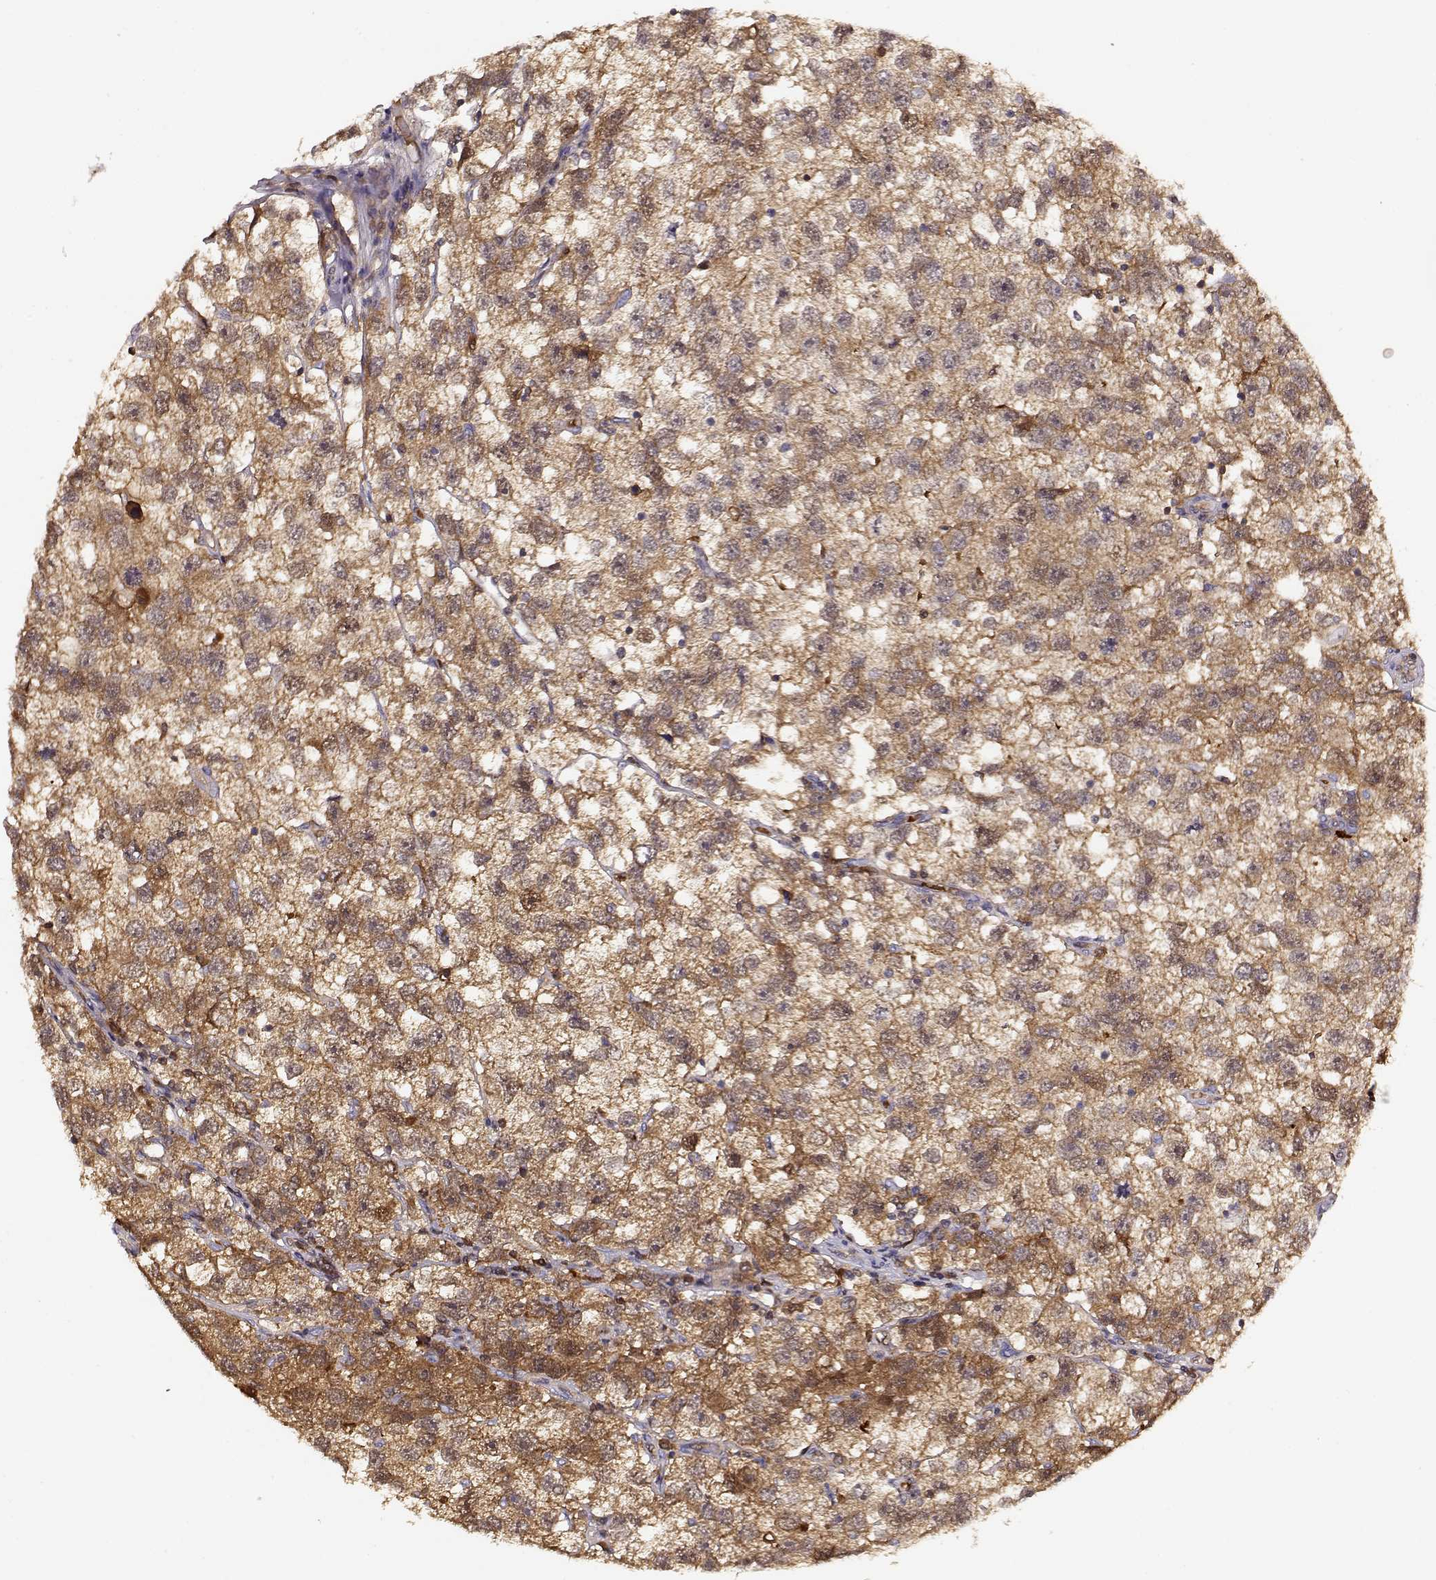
{"staining": {"intensity": "moderate", "quantity": ">75%", "location": "cytoplasmic/membranous"}, "tissue": "testis cancer", "cell_type": "Tumor cells", "image_type": "cancer", "snomed": [{"axis": "morphology", "description": "Seminoma, NOS"}, {"axis": "topography", "description": "Testis"}], "caption": "This is a photomicrograph of IHC staining of testis cancer, which shows moderate positivity in the cytoplasmic/membranous of tumor cells.", "gene": "PNP", "patient": {"sex": "male", "age": 26}}